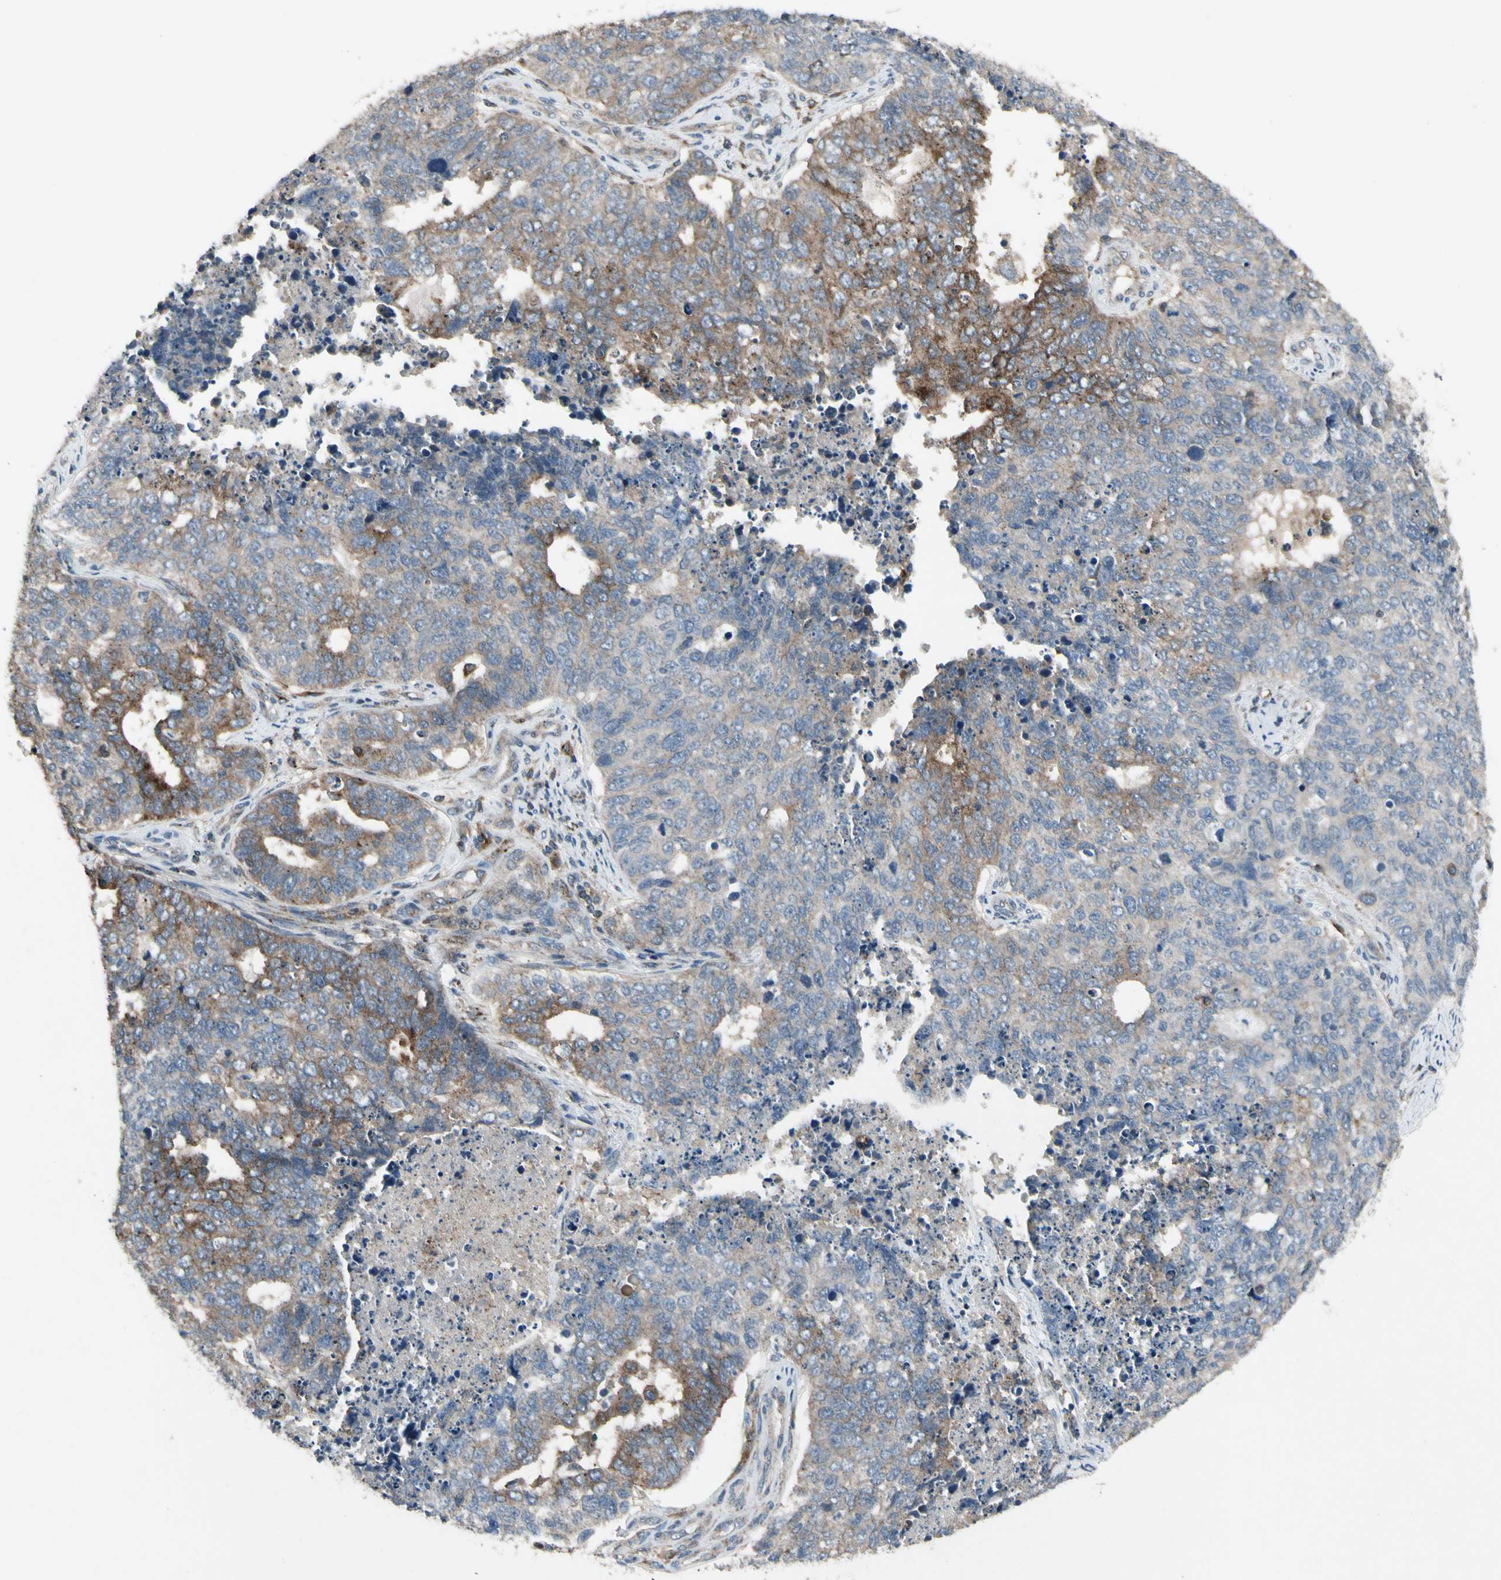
{"staining": {"intensity": "moderate", "quantity": "<25%", "location": "cytoplasmic/membranous"}, "tissue": "cervical cancer", "cell_type": "Tumor cells", "image_type": "cancer", "snomed": [{"axis": "morphology", "description": "Squamous cell carcinoma, NOS"}, {"axis": "topography", "description": "Cervix"}], "caption": "IHC (DAB (3,3'-diaminobenzidine)) staining of squamous cell carcinoma (cervical) exhibits moderate cytoplasmic/membranous protein expression in about <25% of tumor cells.", "gene": "NMI", "patient": {"sex": "female", "age": 63}}